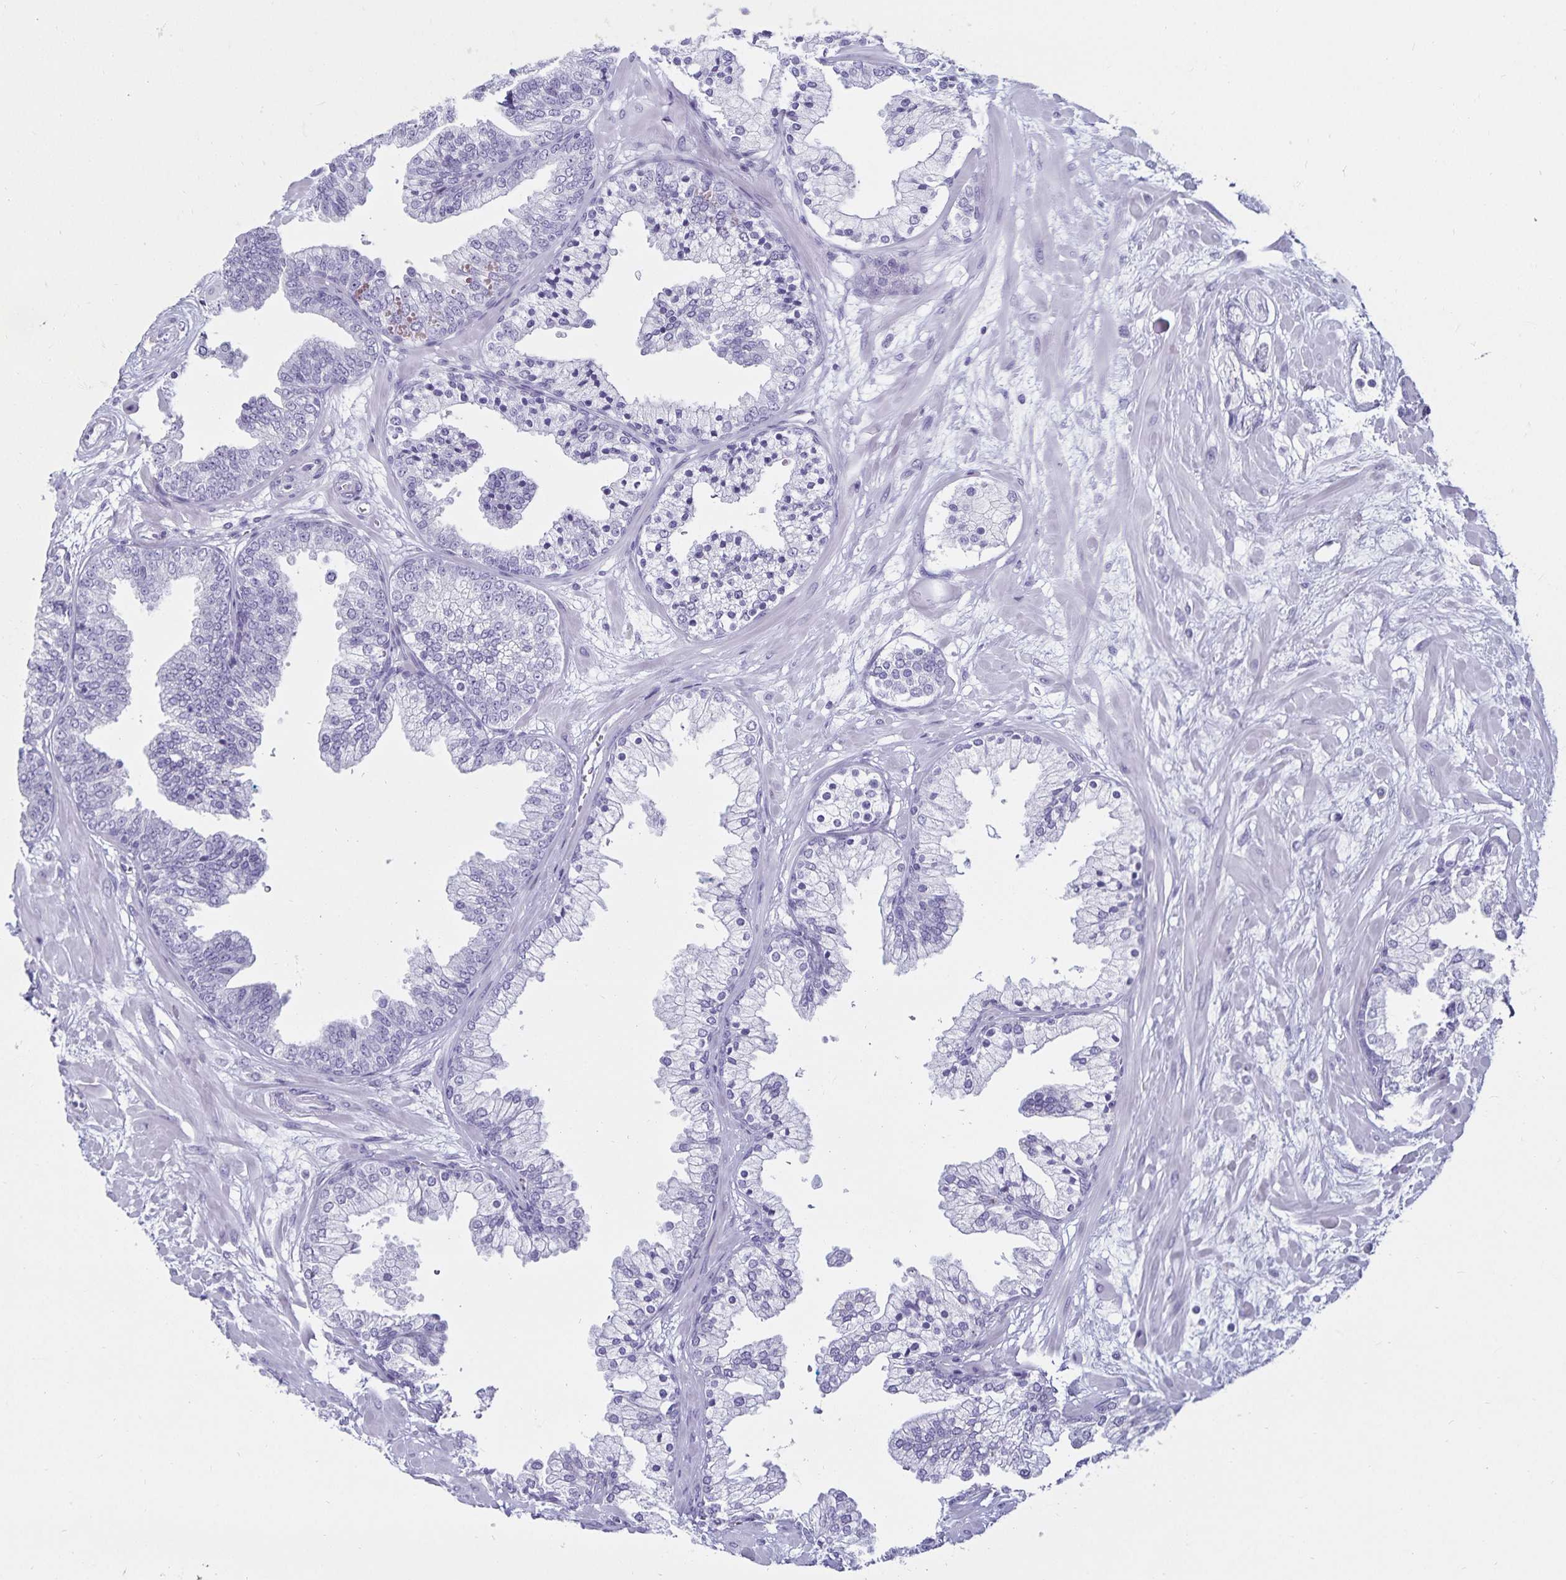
{"staining": {"intensity": "negative", "quantity": "none", "location": "none"}, "tissue": "prostate", "cell_type": "Glandular cells", "image_type": "normal", "snomed": [{"axis": "morphology", "description": "Normal tissue, NOS"}, {"axis": "topography", "description": "Prostate"}, {"axis": "topography", "description": "Peripheral nerve tissue"}], "caption": "There is no significant expression in glandular cells of prostate.", "gene": "DEFA6", "patient": {"sex": "male", "age": 61}}